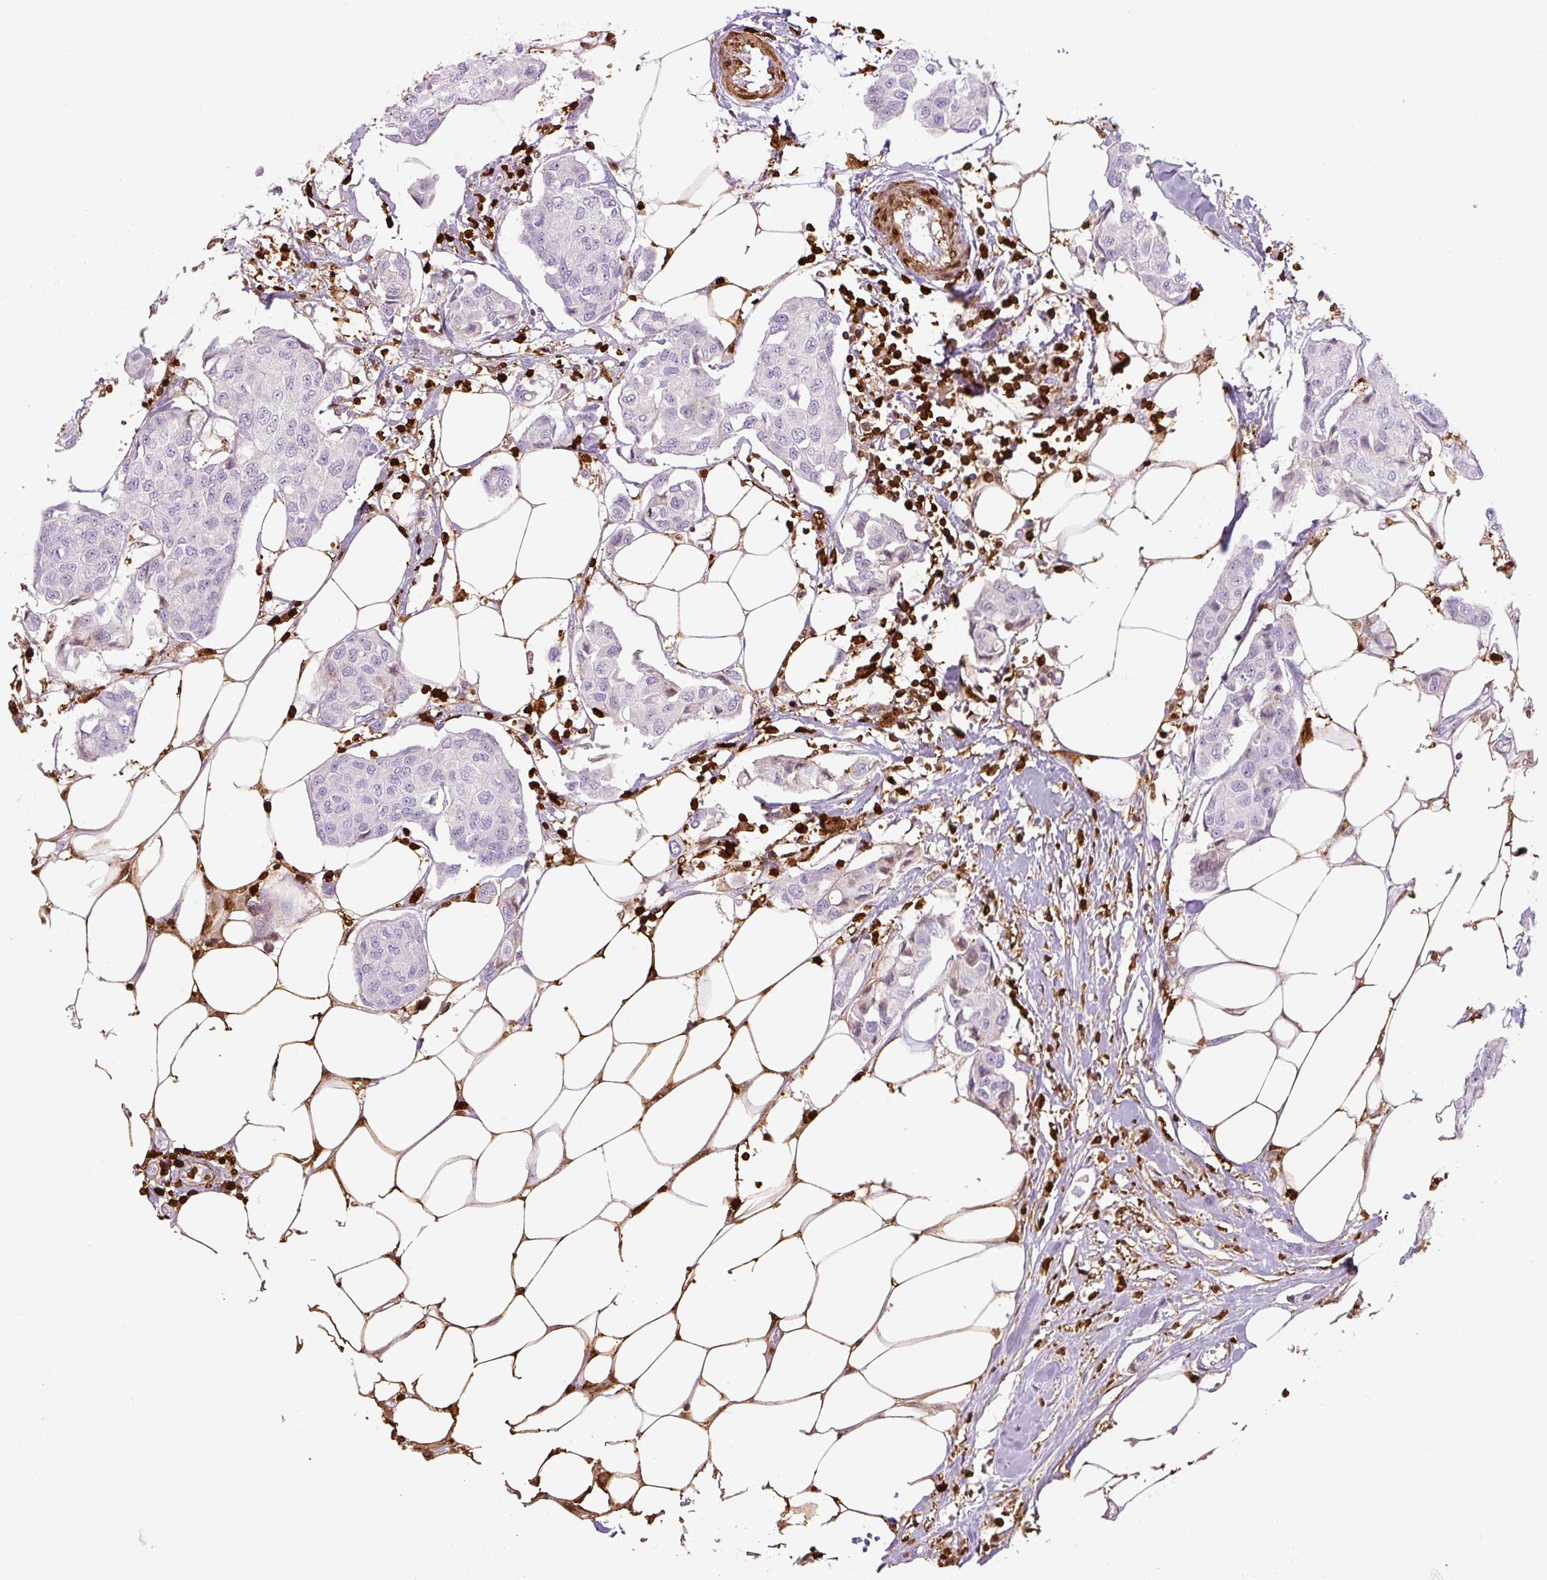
{"staining": {"intensity": "negative", "quantity": "none", "location": "none"}, "tissue": "breast cancer", "cell_type": "Tumor cells", "image_type": "cancer", "snomed": [{"axis": "morphology", "description": "Duct carcinoma"}, {"axis": "topography", "description": "Breast"}, {"axis": "topography", "description": "Lymph node"}], "caption": "The IHC micrograph has no significant positivity in tumor cells of breast invasive ductal carcinoma tissue.", "gene": "S100A4", "patient": {"sex": "female", "age": 80}}